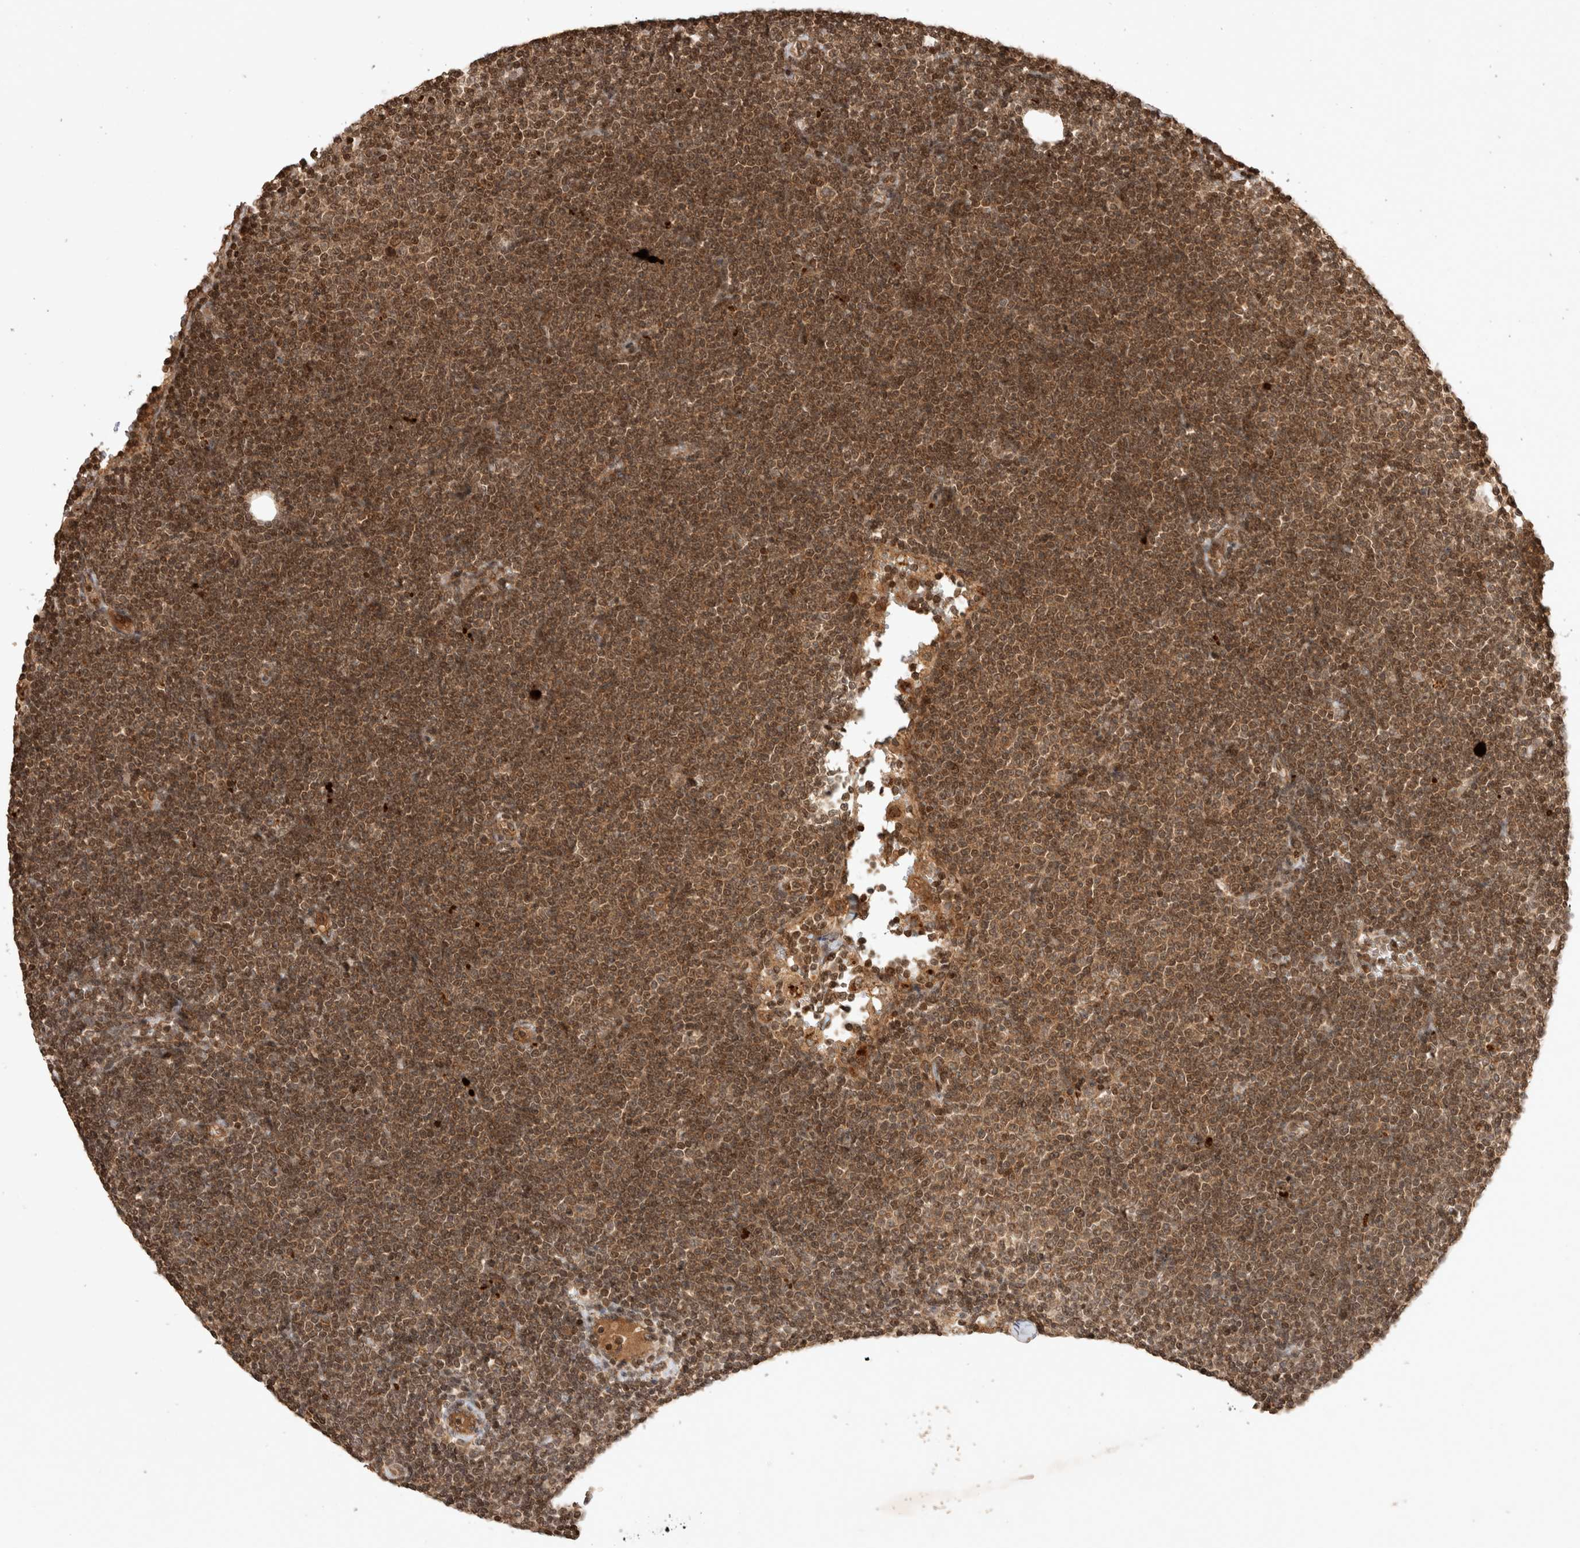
{"staining": {"intensity": "moderate", "quantity": ">75%", "location": "cytoplasmic/membranous,nuclear"}, "tissue": "lymphoma", "cell_type": "Tumor cells", "image_type": "cancer", "snomed": [{"axis": "morphology", "description": "Malignant lymphoma, non-Hodgkin's type, Low grade"}, {"axis": "topography", "description": "Lymph node"}], "caption": "There is medium levels of moderate cytoplasmic/membranous and nuclear positivity in tumor cells of lymphoma, as demonstrated by immunohistochemical staining (brown color).", "gene": "FAM221A", "patient": {"sex": "female", "age": 53}}